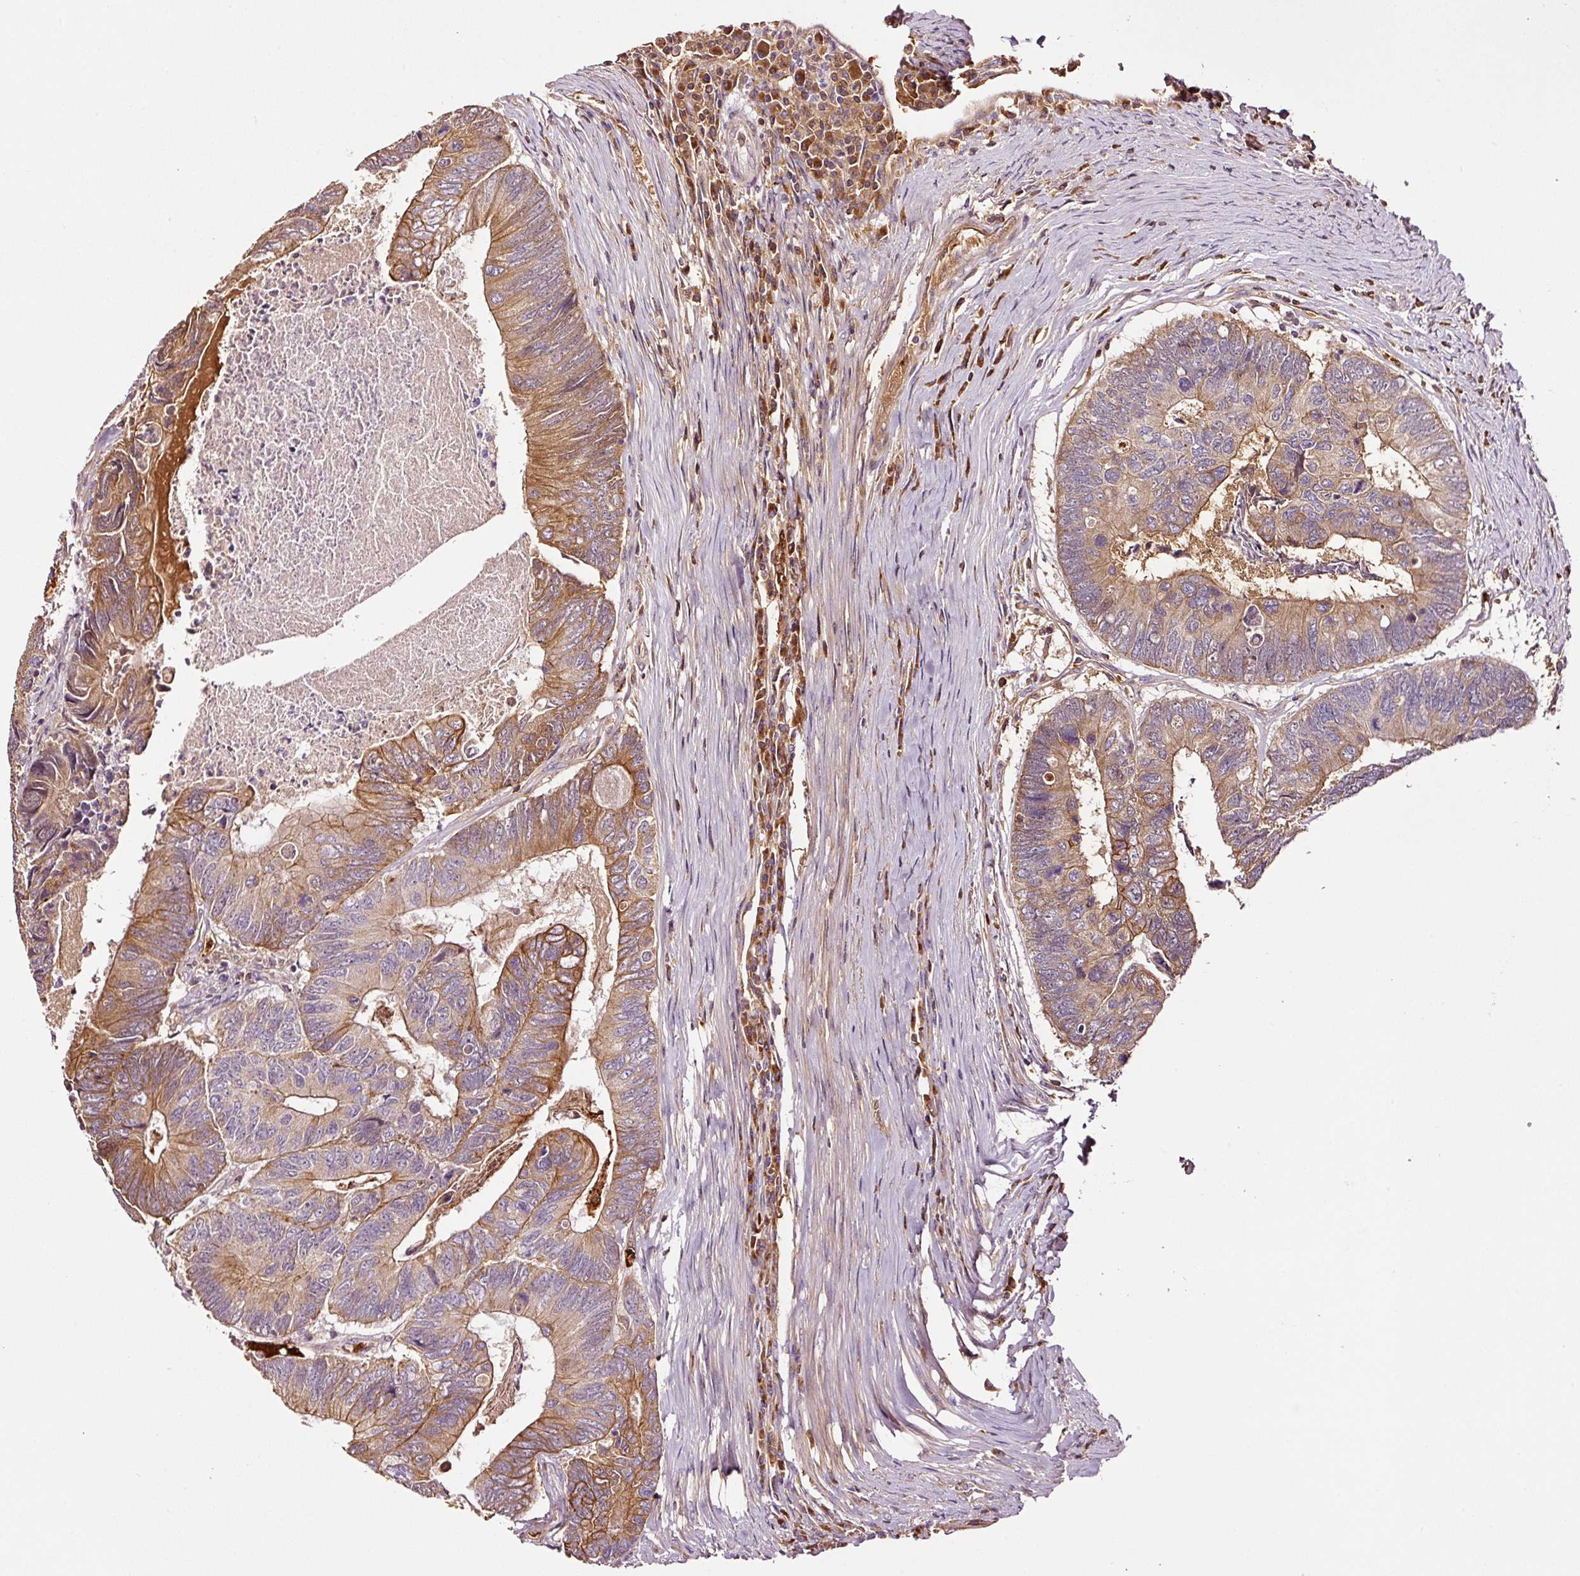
{"staining": {"intensity": "moderate", "quantity": "25%-75%", "location": "cytoplasmic/membranous"}, "tissue": "colorectal cancer", "cell_type": "Tumor cells", "image_type": "cancer", "snomed": [{"axis": "morphology", "description": "Adenocarcinoma, NOS"}, {"axis": "topography", "description": "Colon"}], "caption": "This is a histology image of immunohistochemistry (IHC) staining of colorectal cancer (adenocarcinoma), which shows moderate expression in the cytoplasmic/membranous of tumor cells.", "gene": "PGLYRP2", "patient": {"sex": "female", "age": 67}}